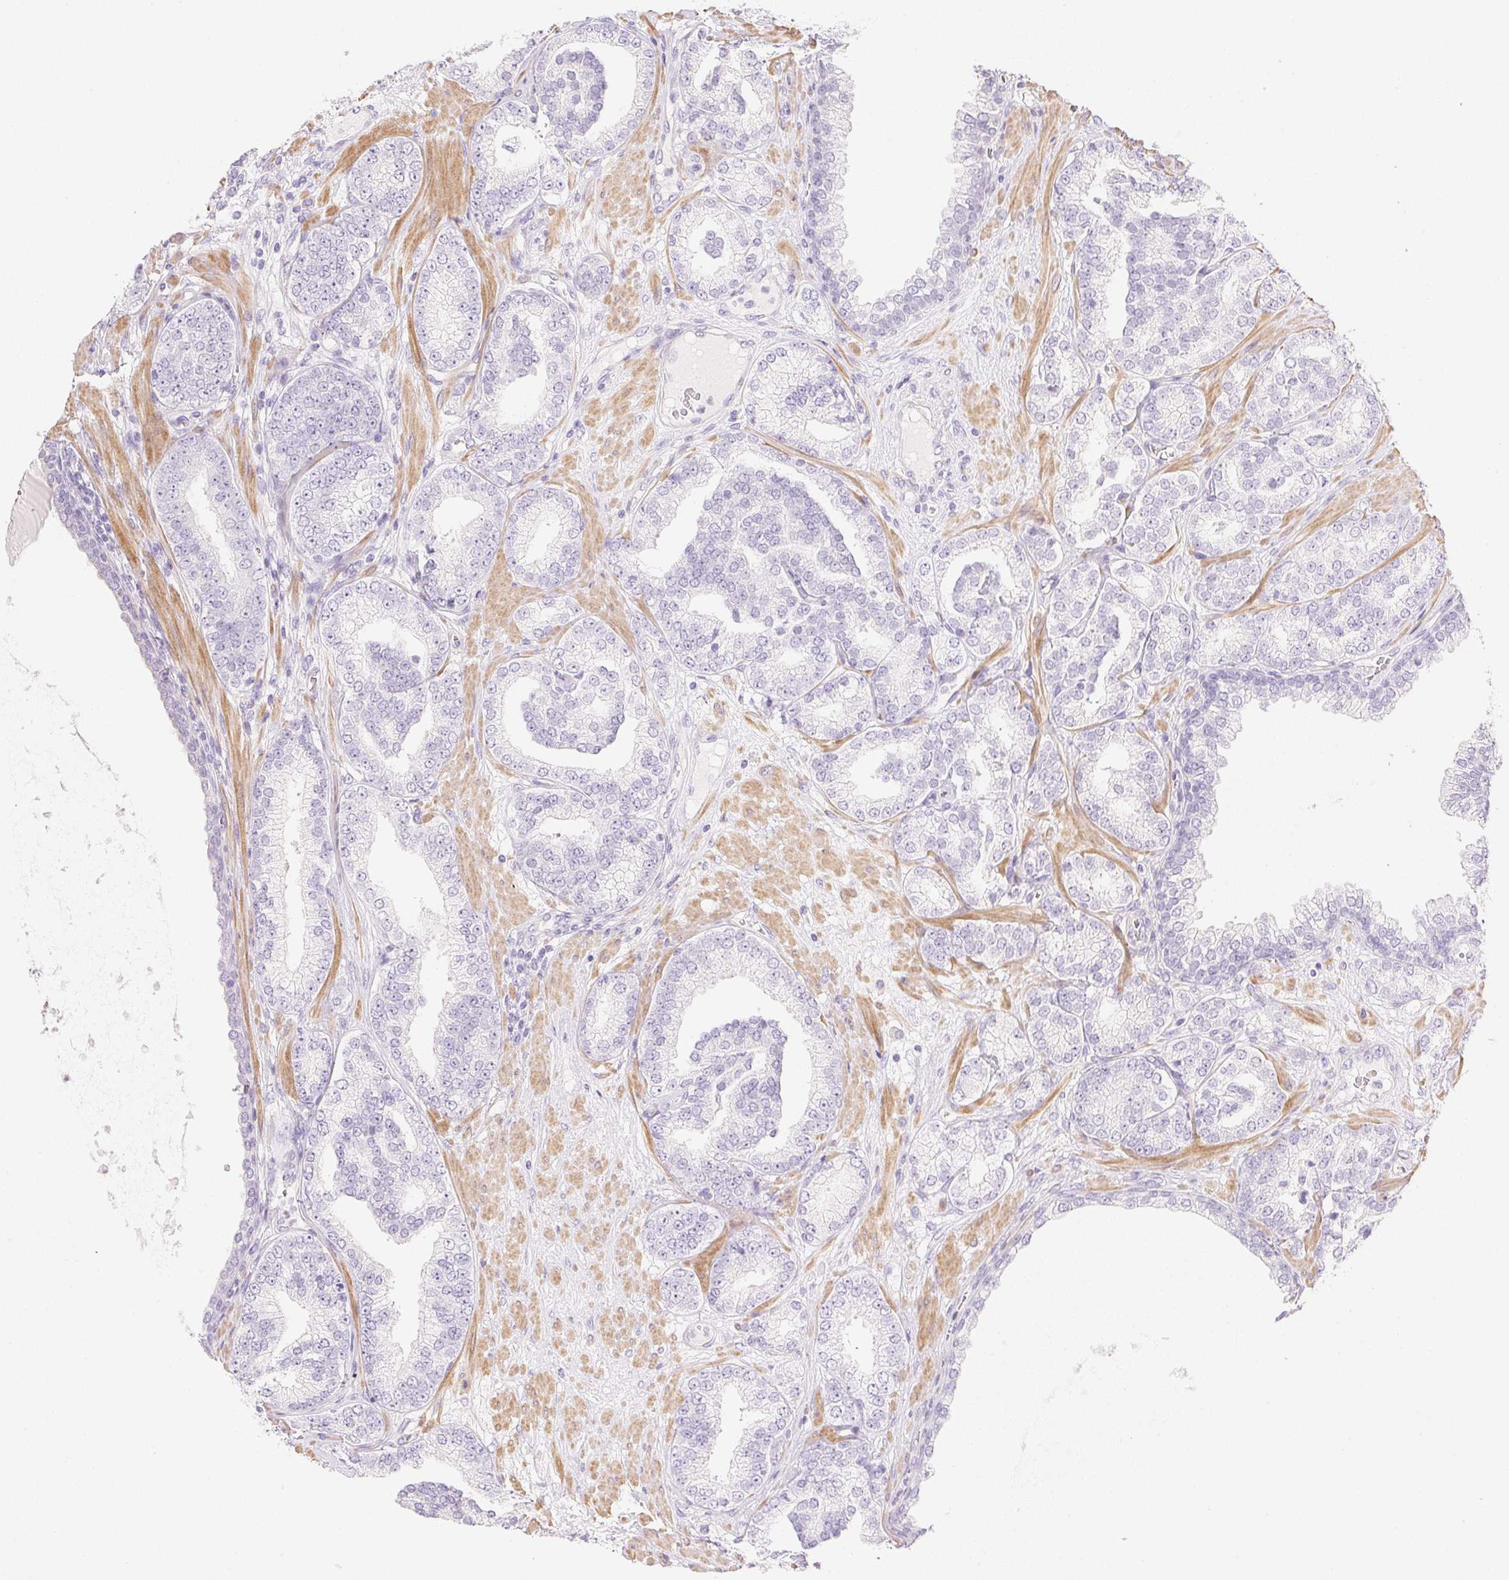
{"staining": {"intensity": "negative", "quantity": "none", "location": "none"}, "tissue": "prostate cancer", "cell_type": "Tumor cells", "image_type": "cancer", "snomed": [{"axis": "morphology", "description": "Adenocarcinoma, High grade"}, {"axis": "topography", "description": "Prostate"}], "caption": "High magnification brightfield microscopy of prostate cancer stained with DAB (brown) and counterstained with hematoxylin (blue): tumor cells show no significant staining.", "gene": "KCNE2", "patient": {"sex": "male", "age": 62}}